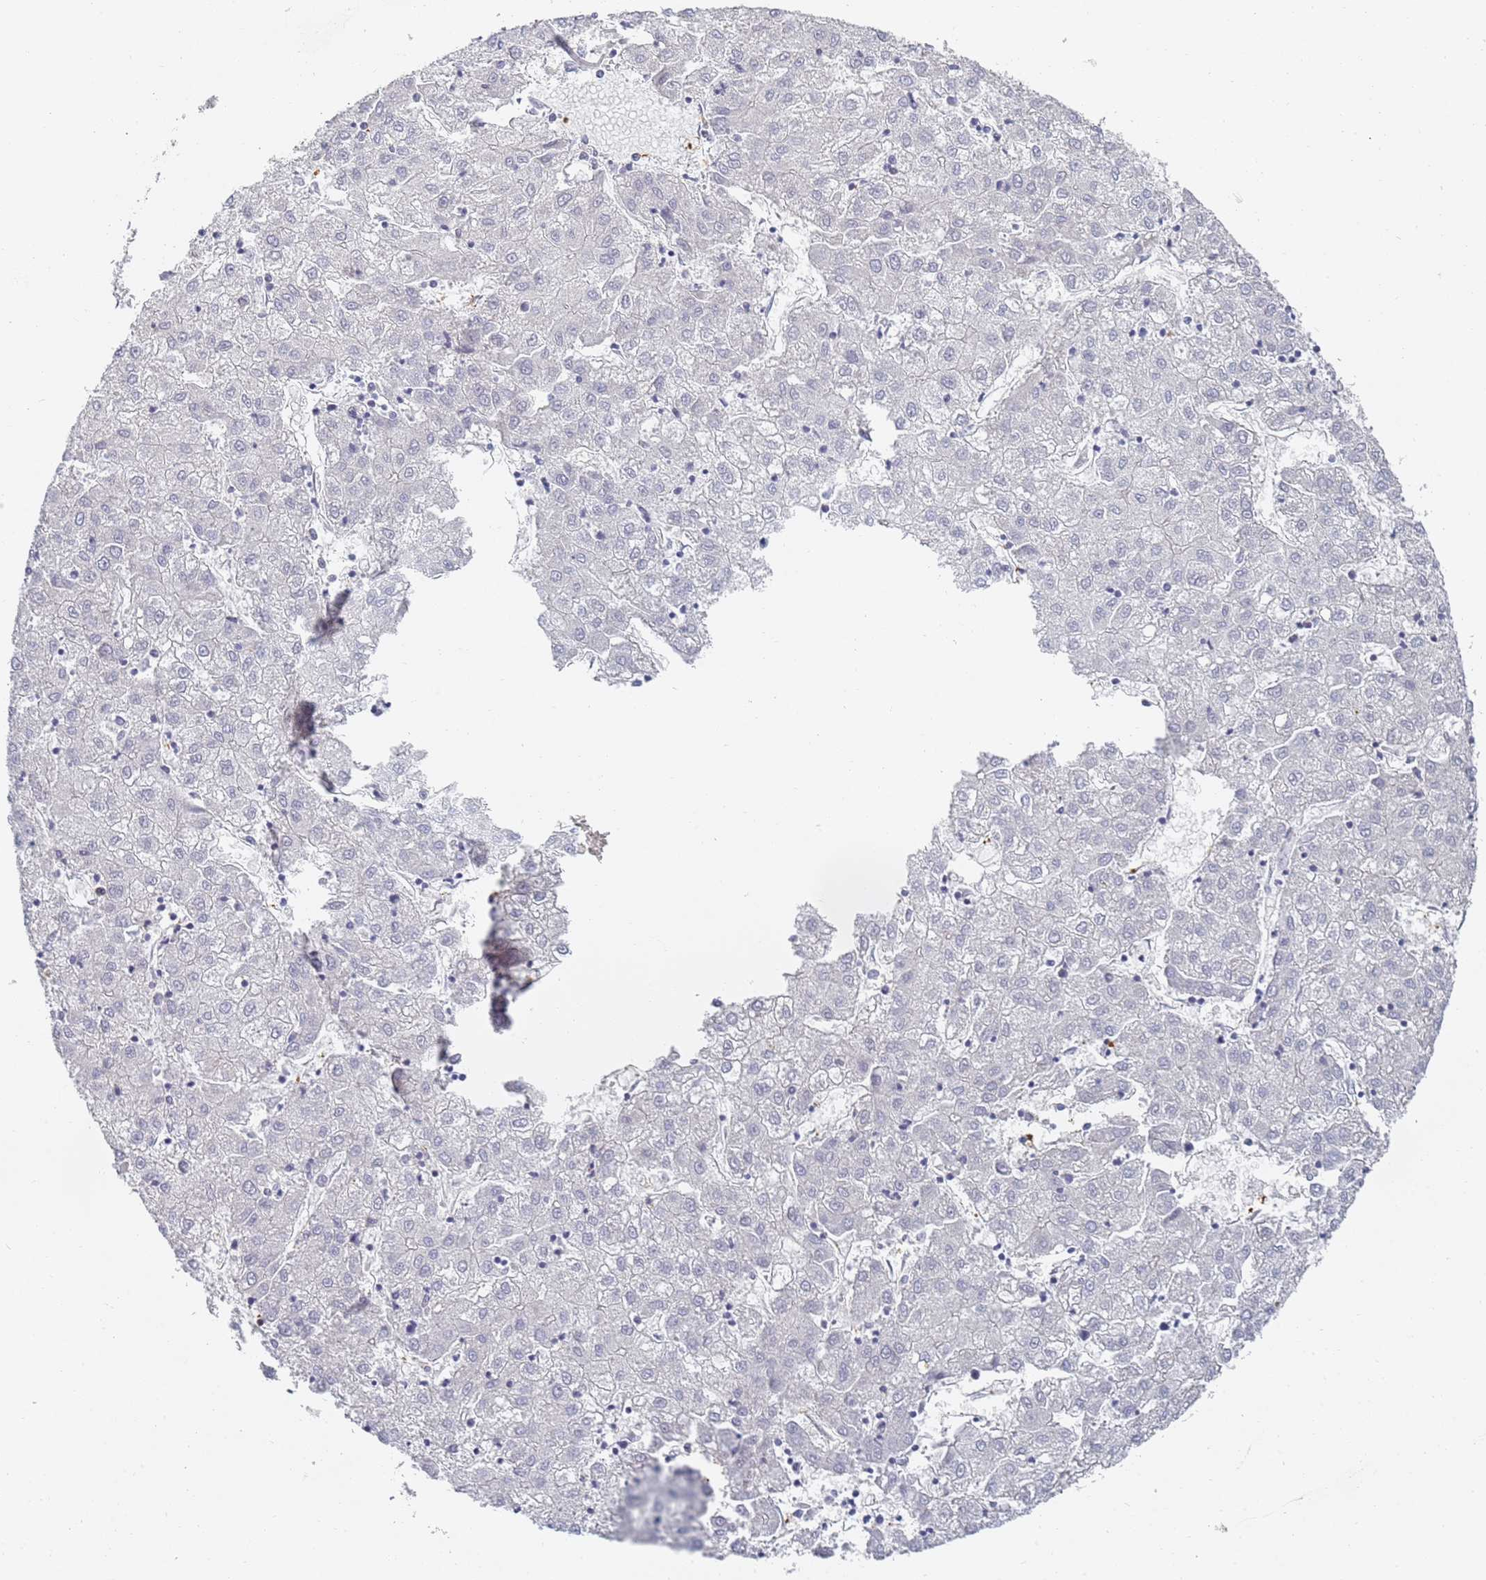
{"staining": {"intensity": "negative", "quantity": "none", "location": "none"}, "tissue": "liver cancer", "cell_type": "Tumor cells", "image_type": "cancer", "snomed": [{"axis": "morphology", "description": "Carcinoma, Hepatocellular, NOS"}, {"axis": "topography", "description": "Liver"}], "caption": "Tumor cells show no significant protein expression in liver cancer.", "gene": "BIN2", "patient": {"sex": "male", "age": 72}}